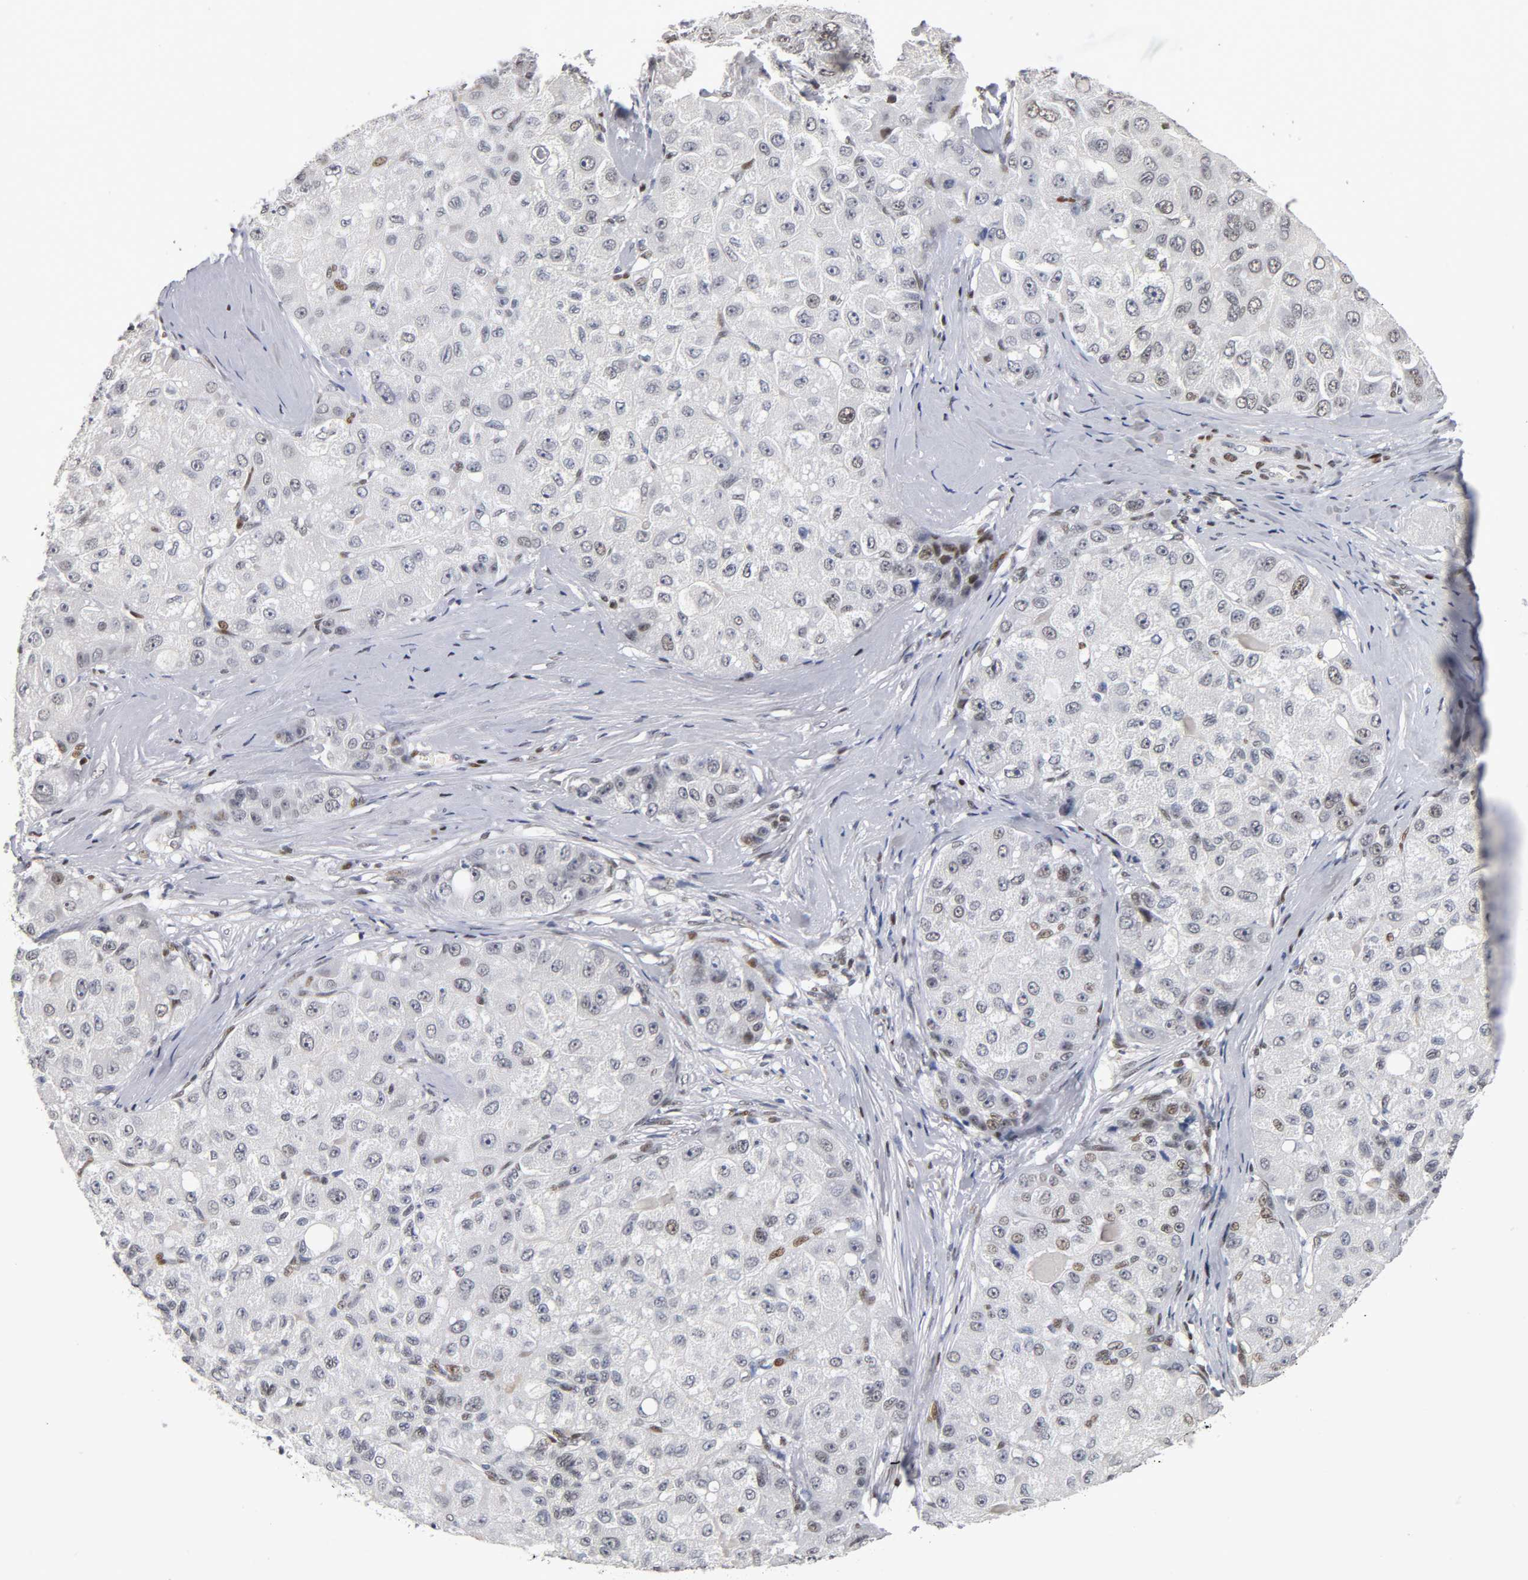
{"staining": {"intensity": "weak", "quantity": "<25%", "location": "nuclear"}, "tissue": "liver cancer", "cell_type": "Tumor cells", "image_type": "cancer", "snomed": [{"axis": "morphology", "description": "Carcinoma, Hepatocellular, NOS"}, {"axis": "topography", "description": "Liver"}], "caption": "An image of human liver hepatocellular carcinoma is negative for staining in tumor cells.", "gene": "SP3", "patient": {"sex": "male", "age": 80}}